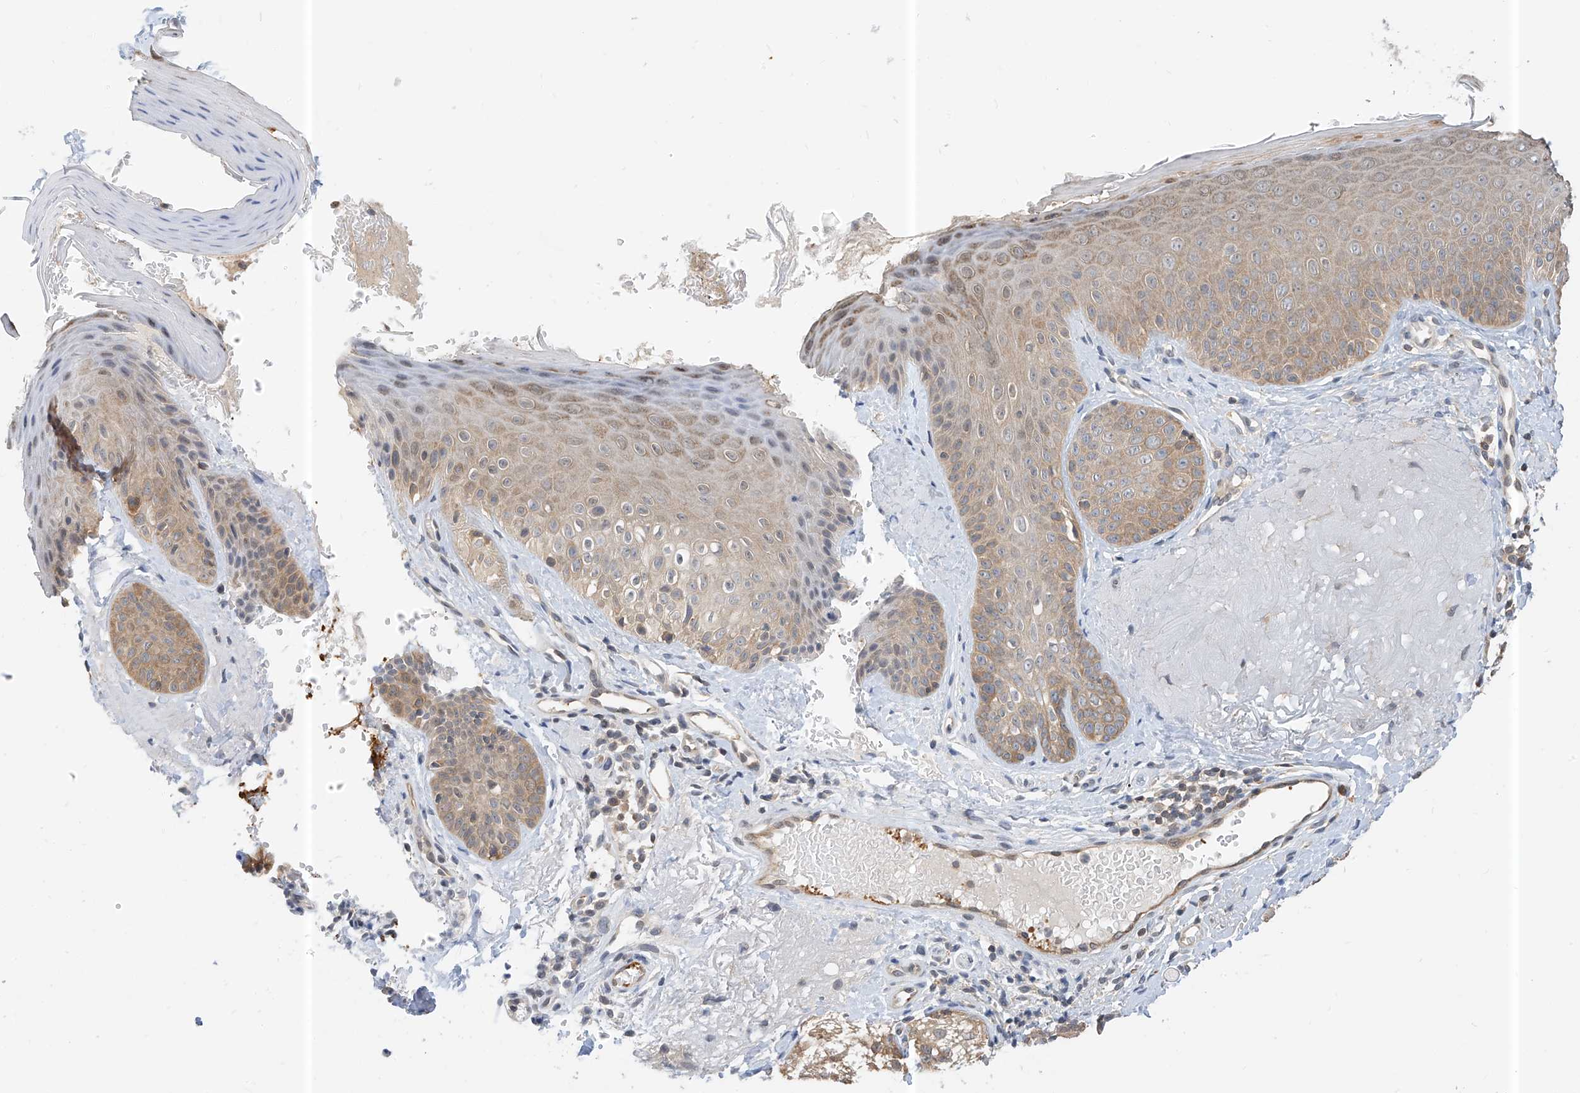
{"staining": {"intensity": "negative", "quantity": "none", "location": "none"}, "tissue": "skin", "cell_type": "Fibroblasts", "image_type": "normal", "snomed": [{"axis": "morphology", "description": "Normal tissue, NOS"}, {"axis": "topography", "description": "Skin"}], "caption": "DAB (3,3'-diaminobenzidine) immunohistochemical staining of benign human skin reveals no significant staining in fibroblasts. The staining is performed using DAB brown chromogen with nuclei counter-stained in using hematoxylin.", "gene": "PPA2", "patient": {"sex": "male", "age": 57}}